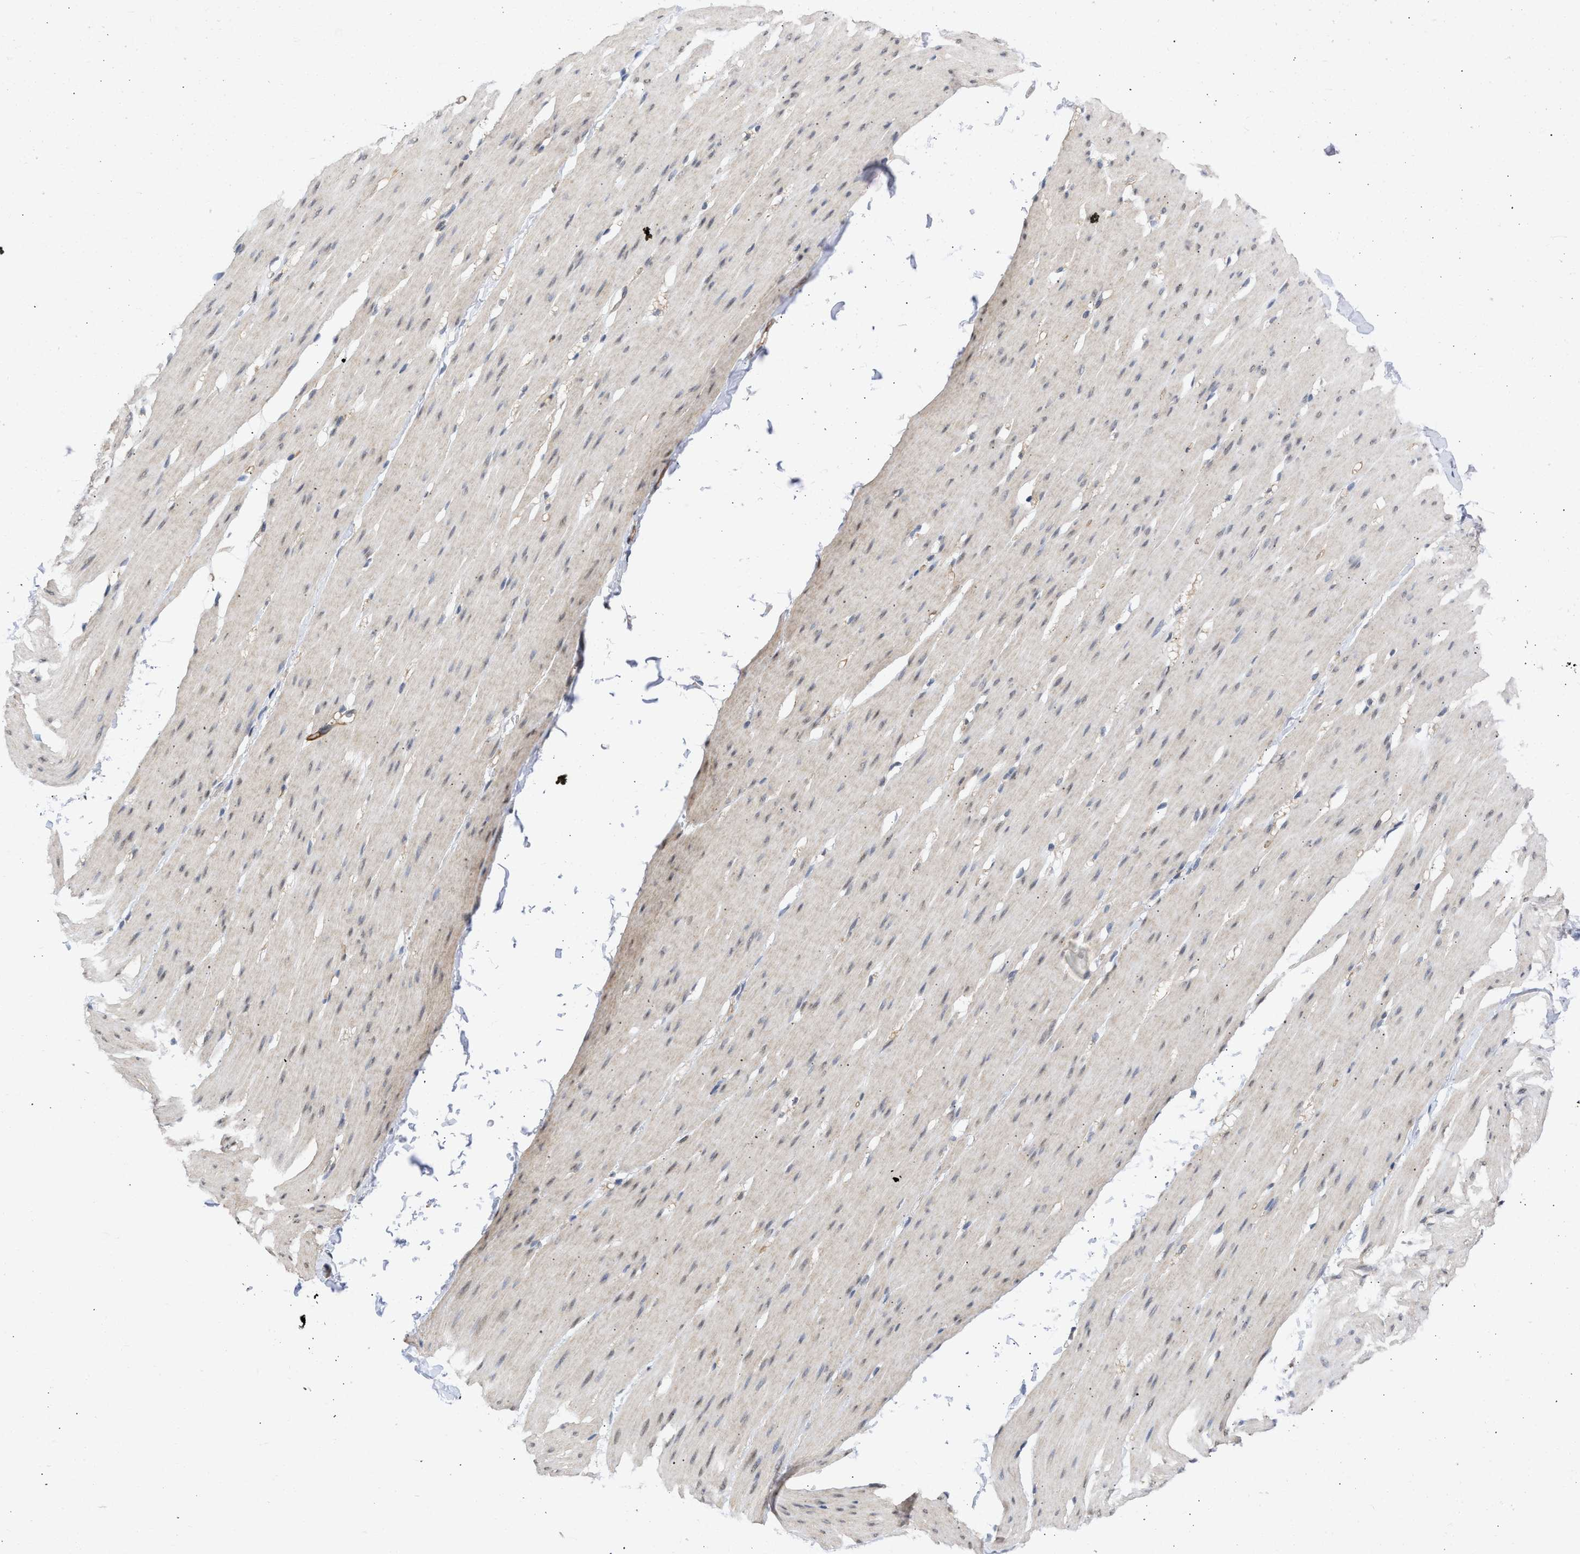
{"staining": {"intensity": "weak", "quantity": "25%-75%", "location": "cytoplasmic/membranous"}, "tissue": "smooth muscle", "cell_type": "Smooth muscle cells", "image_type": "normal", "snomed": [{"axis": "morphology", "description": "Normal tissue, NOS"}, {"axis": "topography", "description": "Smooth muscle"}, {"axis": "topography", "description": "Colon"}], "caption": "IHC histopathology image of unremarkable smooth muscle stained for a protein (brown), which reveals low levels of weak cytoplasmic/membranous positivity in approximately 25%-75% of smooth muscle cells.", "gene": "THRA", "patient": {"sex": "male", "age": 67}}